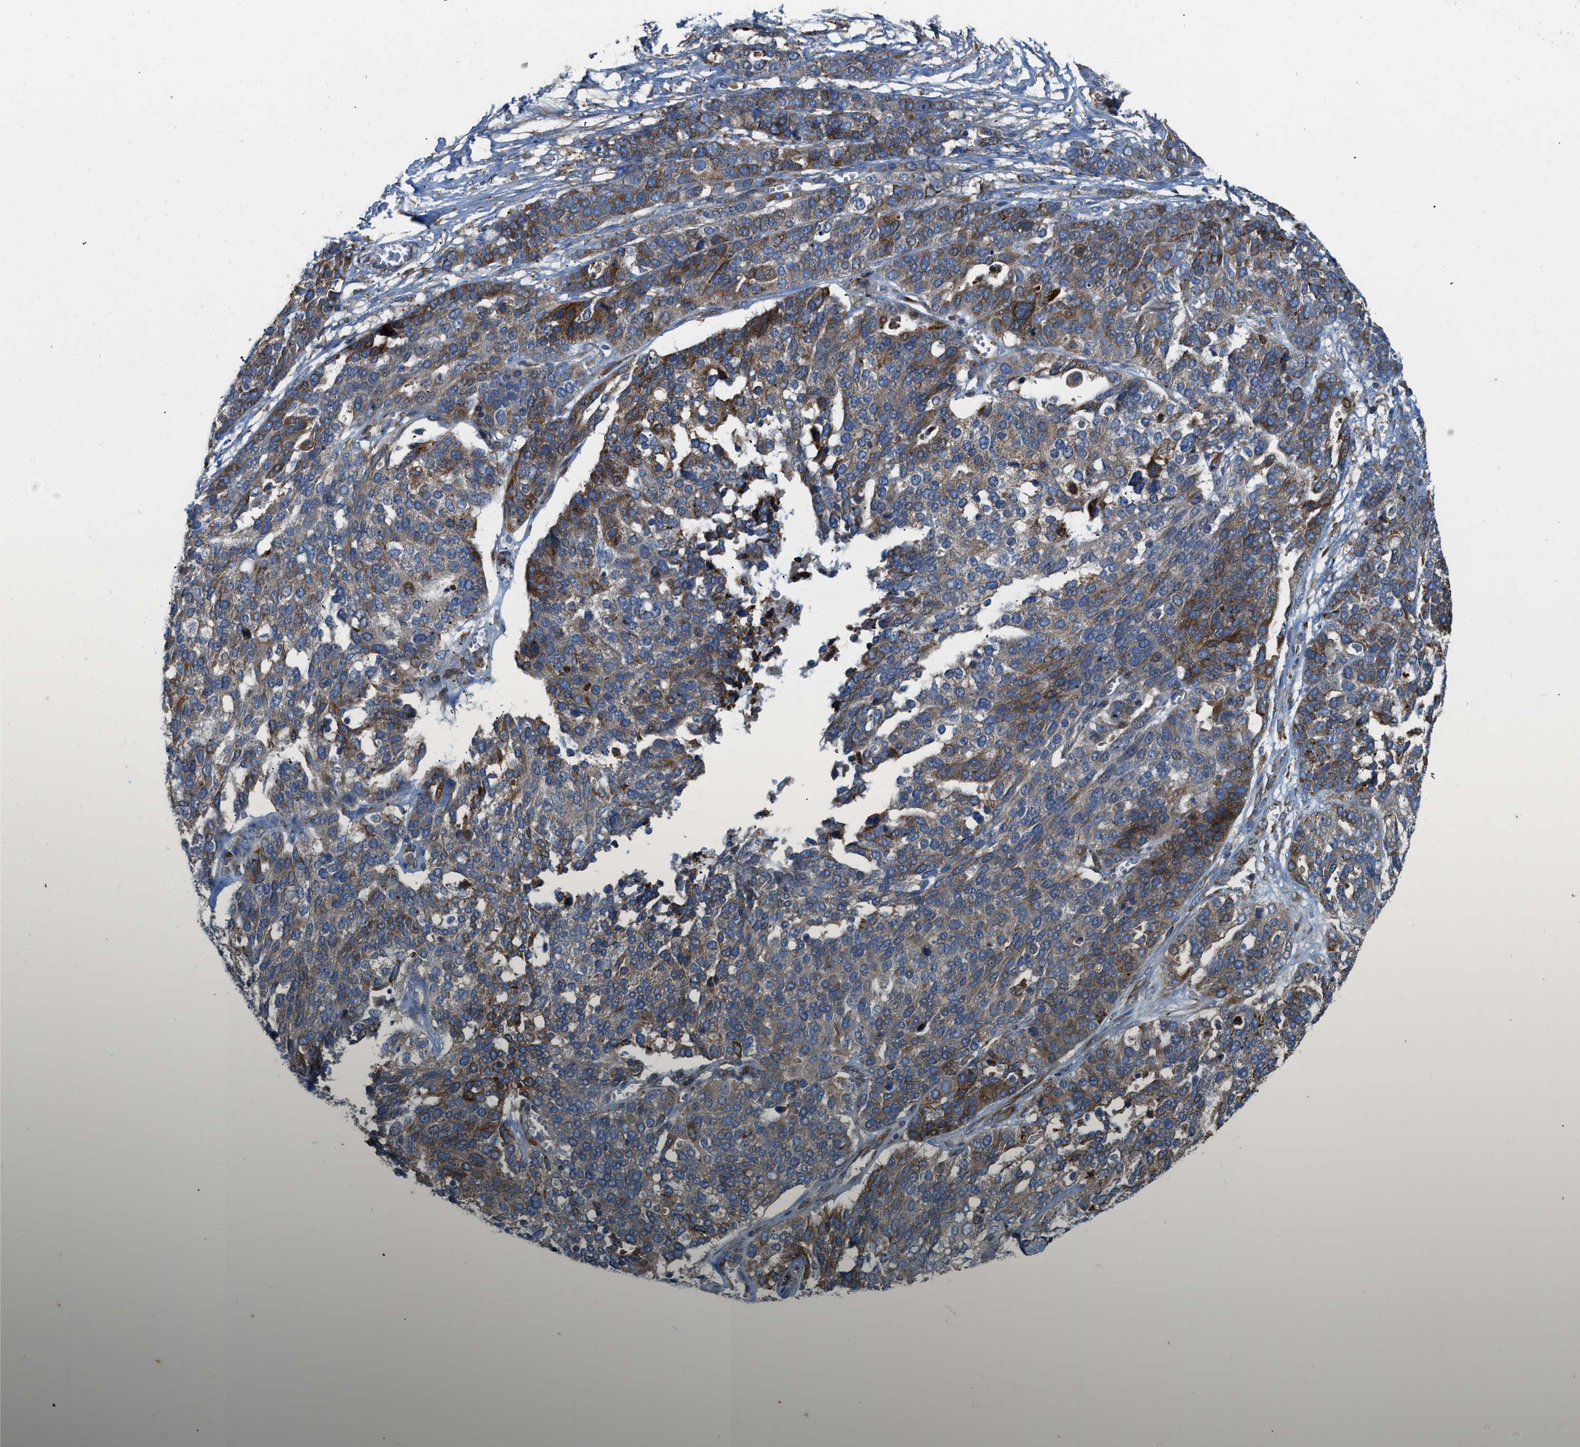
{"staining": {"intensity": "moderate", "quantity": ">75%", "location": "cytoplasmic/membranous"}, "tissue": "ovarian cancer", "cell_type": "Tumor cells", "image_type": "cancer", "snomed": [{"axis": "morphology", "description": "Cystadenocarcinoma, serous, NOS"}, {"axis": "topography", "description": "Ovary"}], "caption": "A medium amount of moderate cytoplasmic/membranous positivity is identified in approximately >75% of tumor cells in ovarian serous cystadenocarcinoma tissue.", "gene": "TMEM68", "patient": {"sex": "female", "age": 44}}